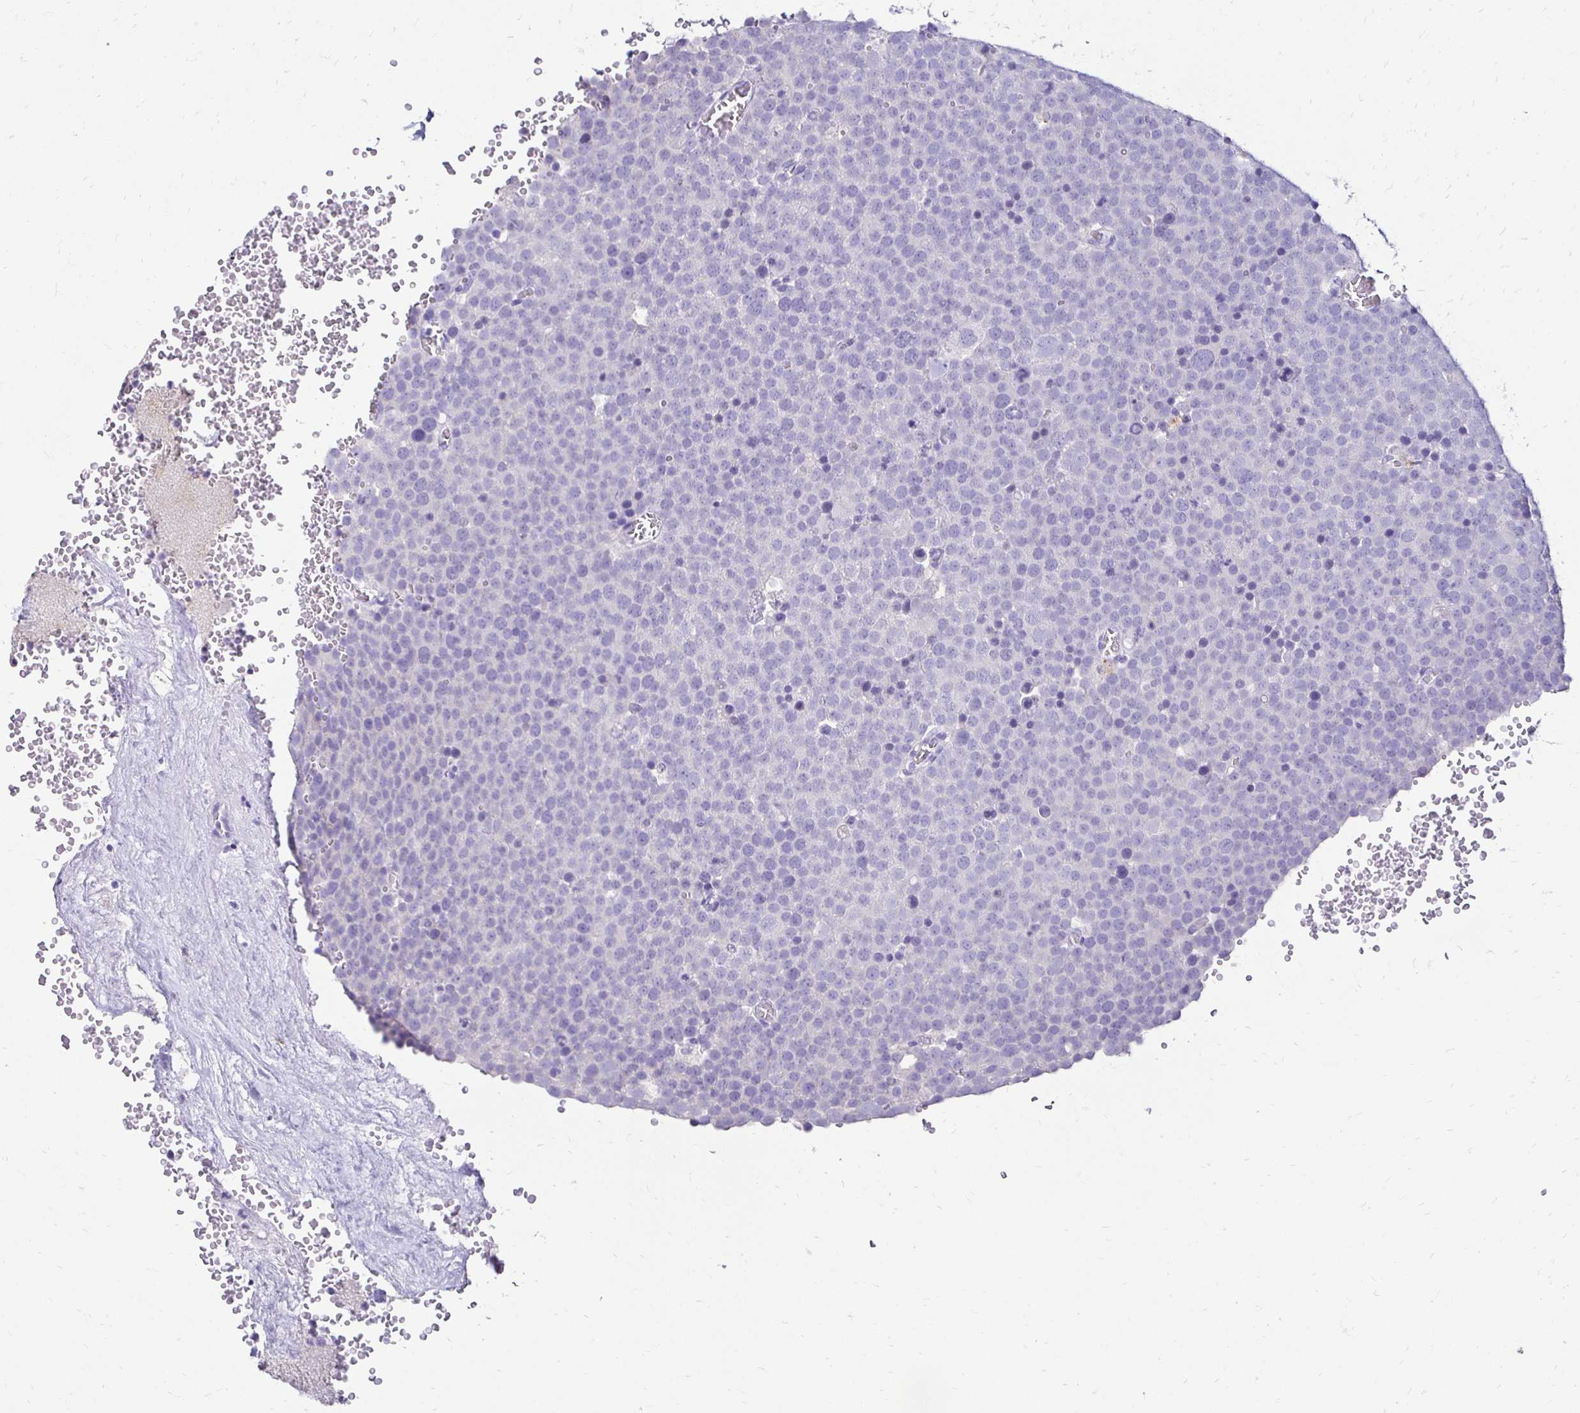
{"staining": {"intensity": "negative", "quantity": "none", "location": "none"}, "tissue": "testis cancer", "cell_type": "Tumor cells", "image_type": "cancer", "snomed": [{"axis": "morphology", "description": "Seminoma, NOS"}, {"axis": "topography", "description": "Testis"}], "caption": "High magnification brightfield microscopy of seminoma (testis) stained with DAB (brown) and counterstained with hematoxylin (blue): tumor cells show no significant expression. (DAB immunohistochemistry (IHC) visualized using brightfield microscopy, high magnification).", "gene": "KCNT1", "patient": {"sex": "male", "age": 71}}